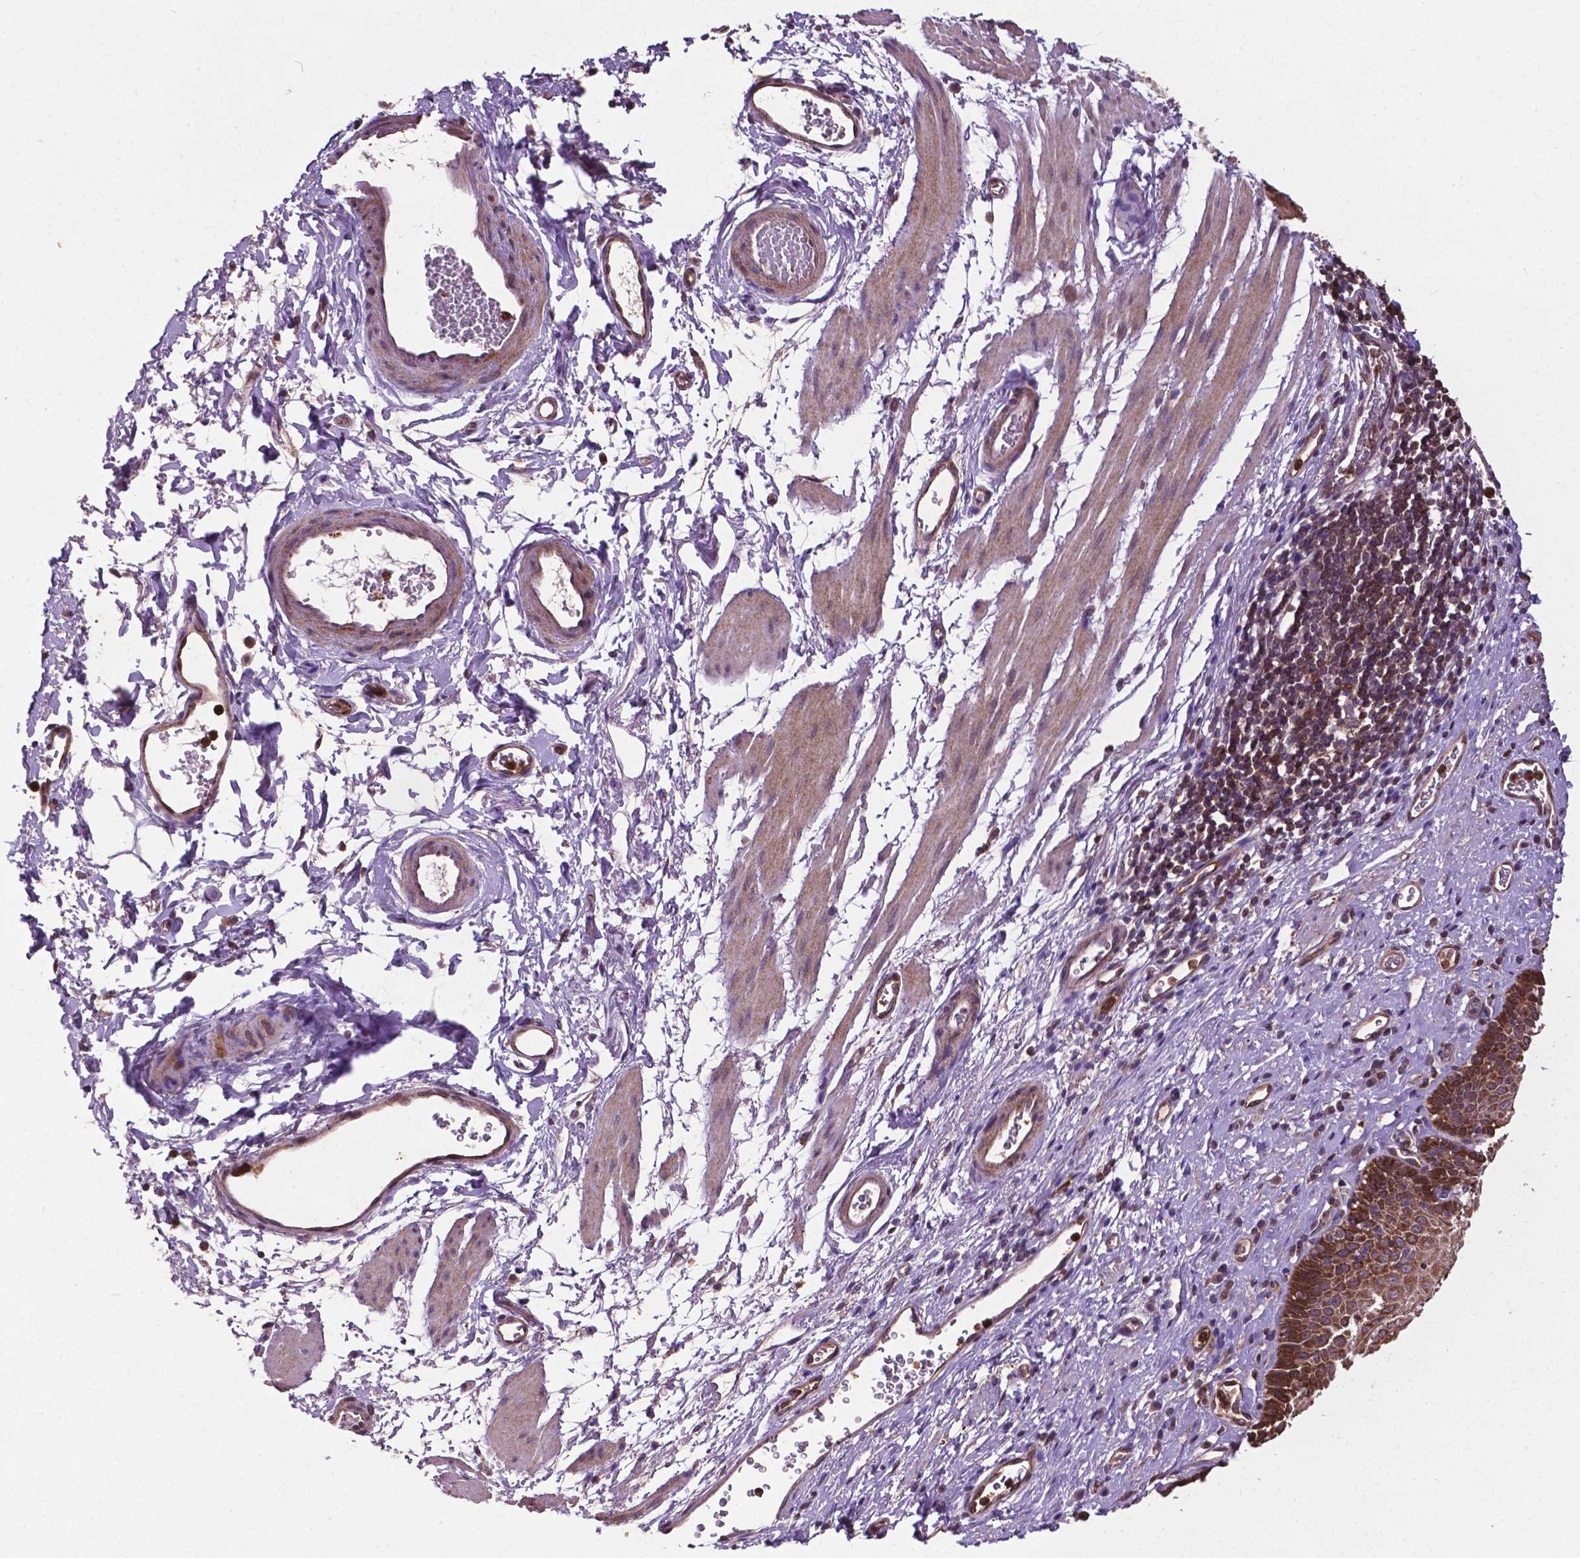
{"staining": {"intensity": "strong", "quantity": ">75%", "location": "cytoplasmic/membranous"}, "tissue": "esophagus", "cell_type": "Squamous epithelial cells", "image_type": "normal", "snomed": [{"axis": "morphology", "description": "Normal tissue, NOS"}, {"axis": "topography", "description": "Esophagus"}], "caption": "Brown immunohistochemical staining in unremarkable human esophagus demonstrates strong cytoplasmic/membranous positivity in approximately >75% of squamous epithelial cells.", "gene": "SMAD3", "patient": {"sex": "female", "age": 68}}